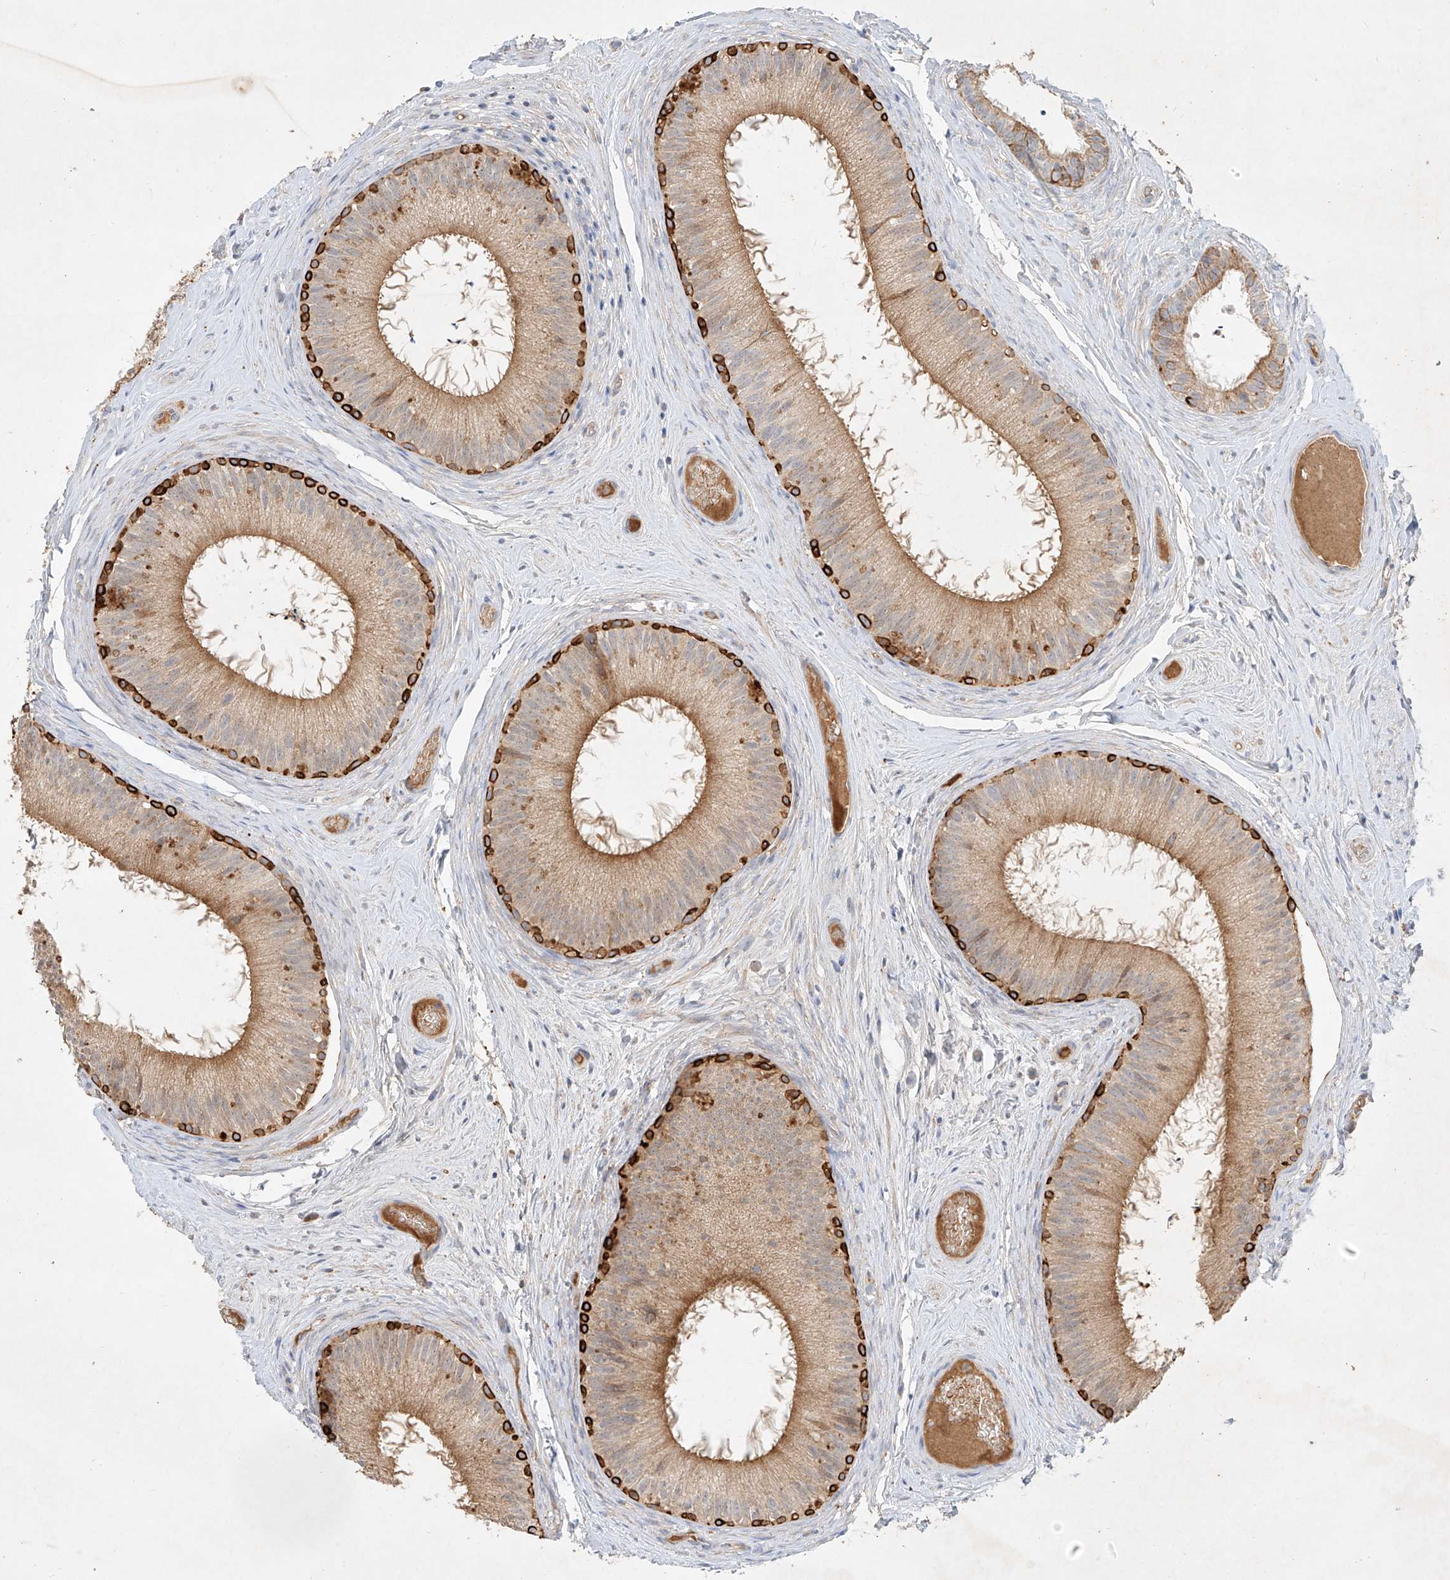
{"staining": {"intensity": "strong", "quantity": "<25%", "location": "cytoplasmic/membranous"}, "tissue": "epididymis", "cell_type": "Glandular cells", "image_type": "normal", "snomed": [{"axis": "morphology", "description": "Normal tissue, NOS"}, {"axis": "topography", "description": "Epididymis"}], "caption": "Epididymis stained with IHC reveals strong cytoplasmic/membranous expression in about <25% of glandular cells.", "gene": "KPNA7", "patient": {"sex": "male", "age": 50}}